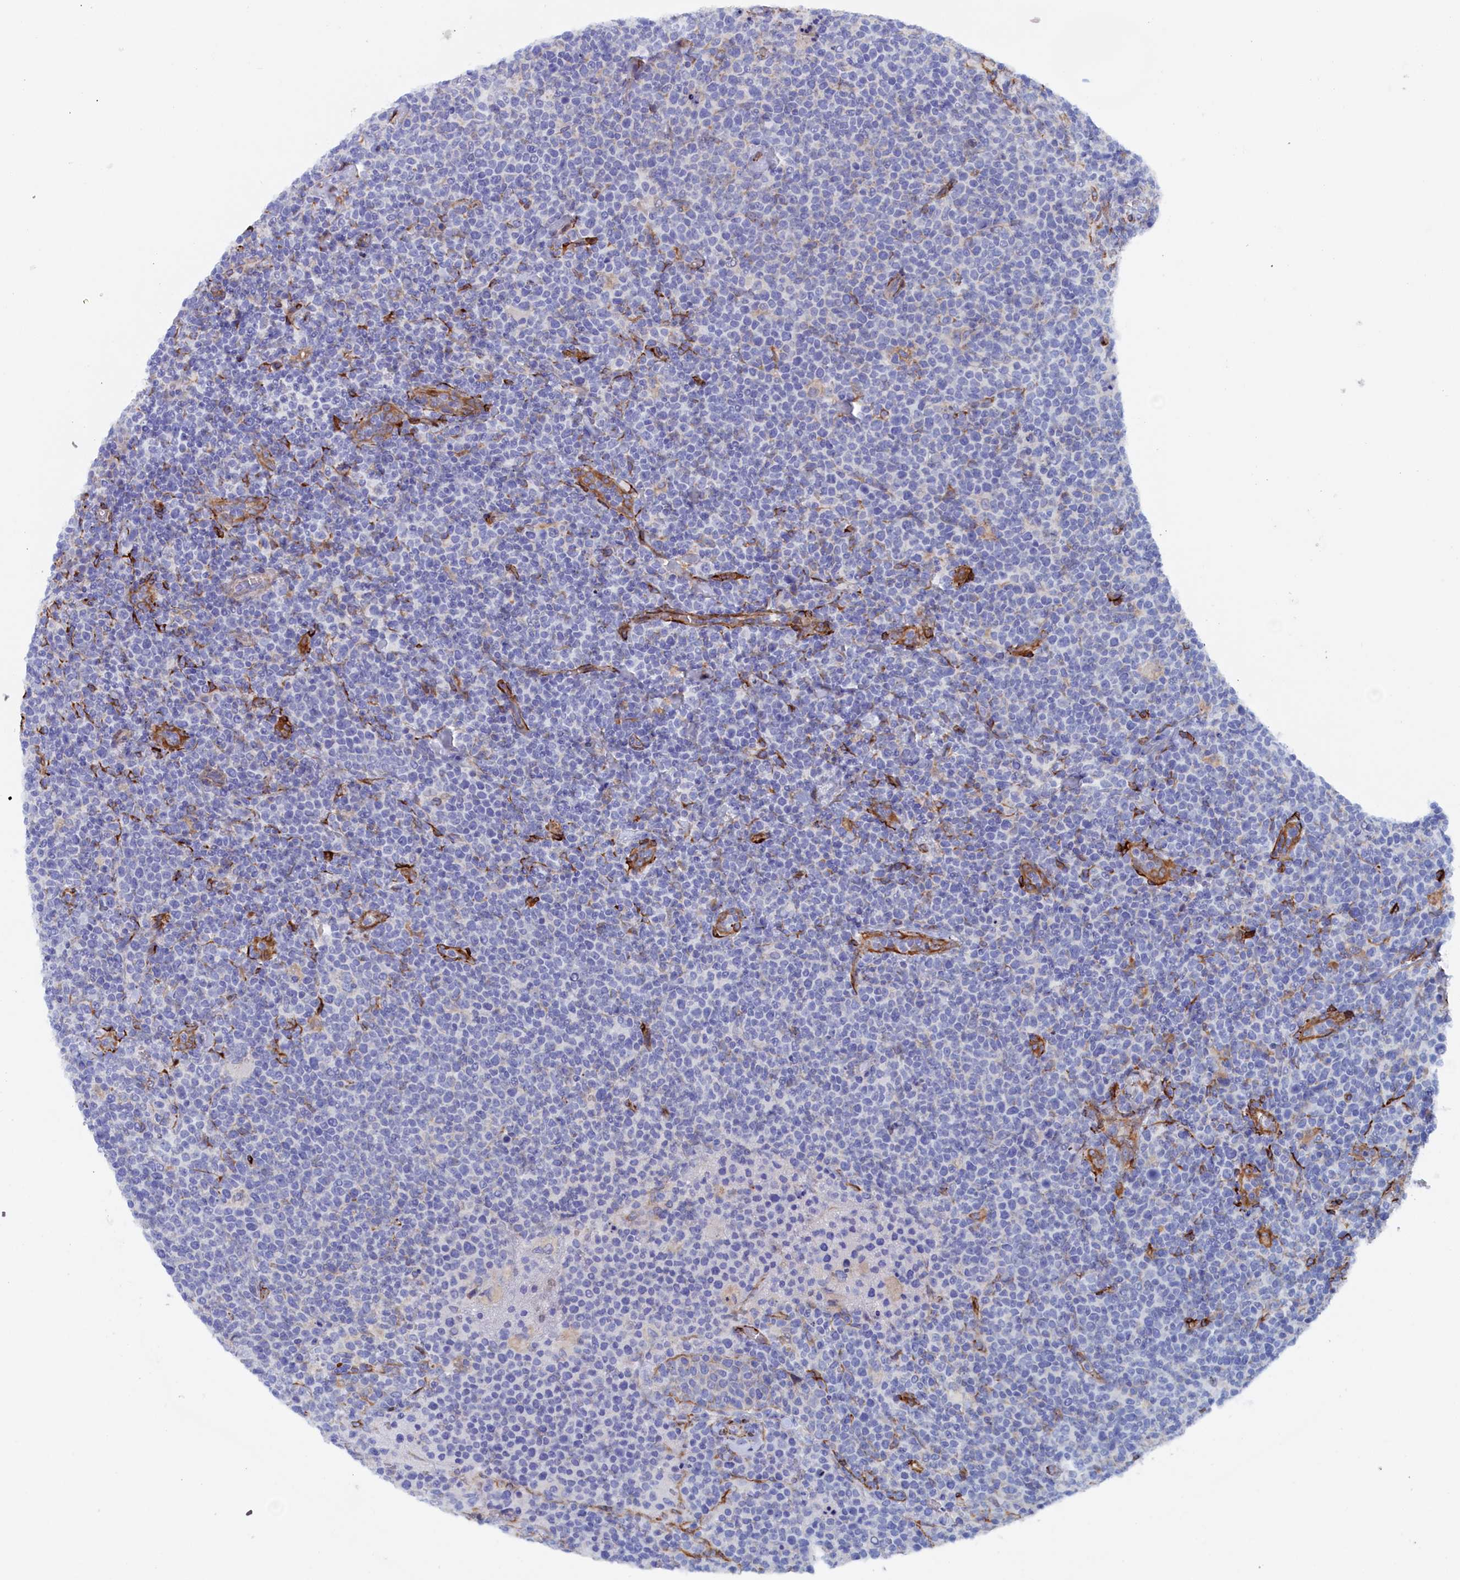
{"staining": {"intensity": "negative", "quantity": "none", "location": "none"}, "tissue": "lymphoma", "cell_type": "Tumor cells", "image_type": "cancer", "snomed": [{"axis": "morphology", "description": "Malignant lymphoma, non-Hodgkin's type, High grade"}, {"axis": "topography", "description": "Lymph node"}], "caption": "Protein analysis of malignant lymphoma, non-Hodgkin's type (high-grade) displays no significant positivity in tumor cells.", "gene": "COG7", "patient": {"sex": "male", "age": 61}}